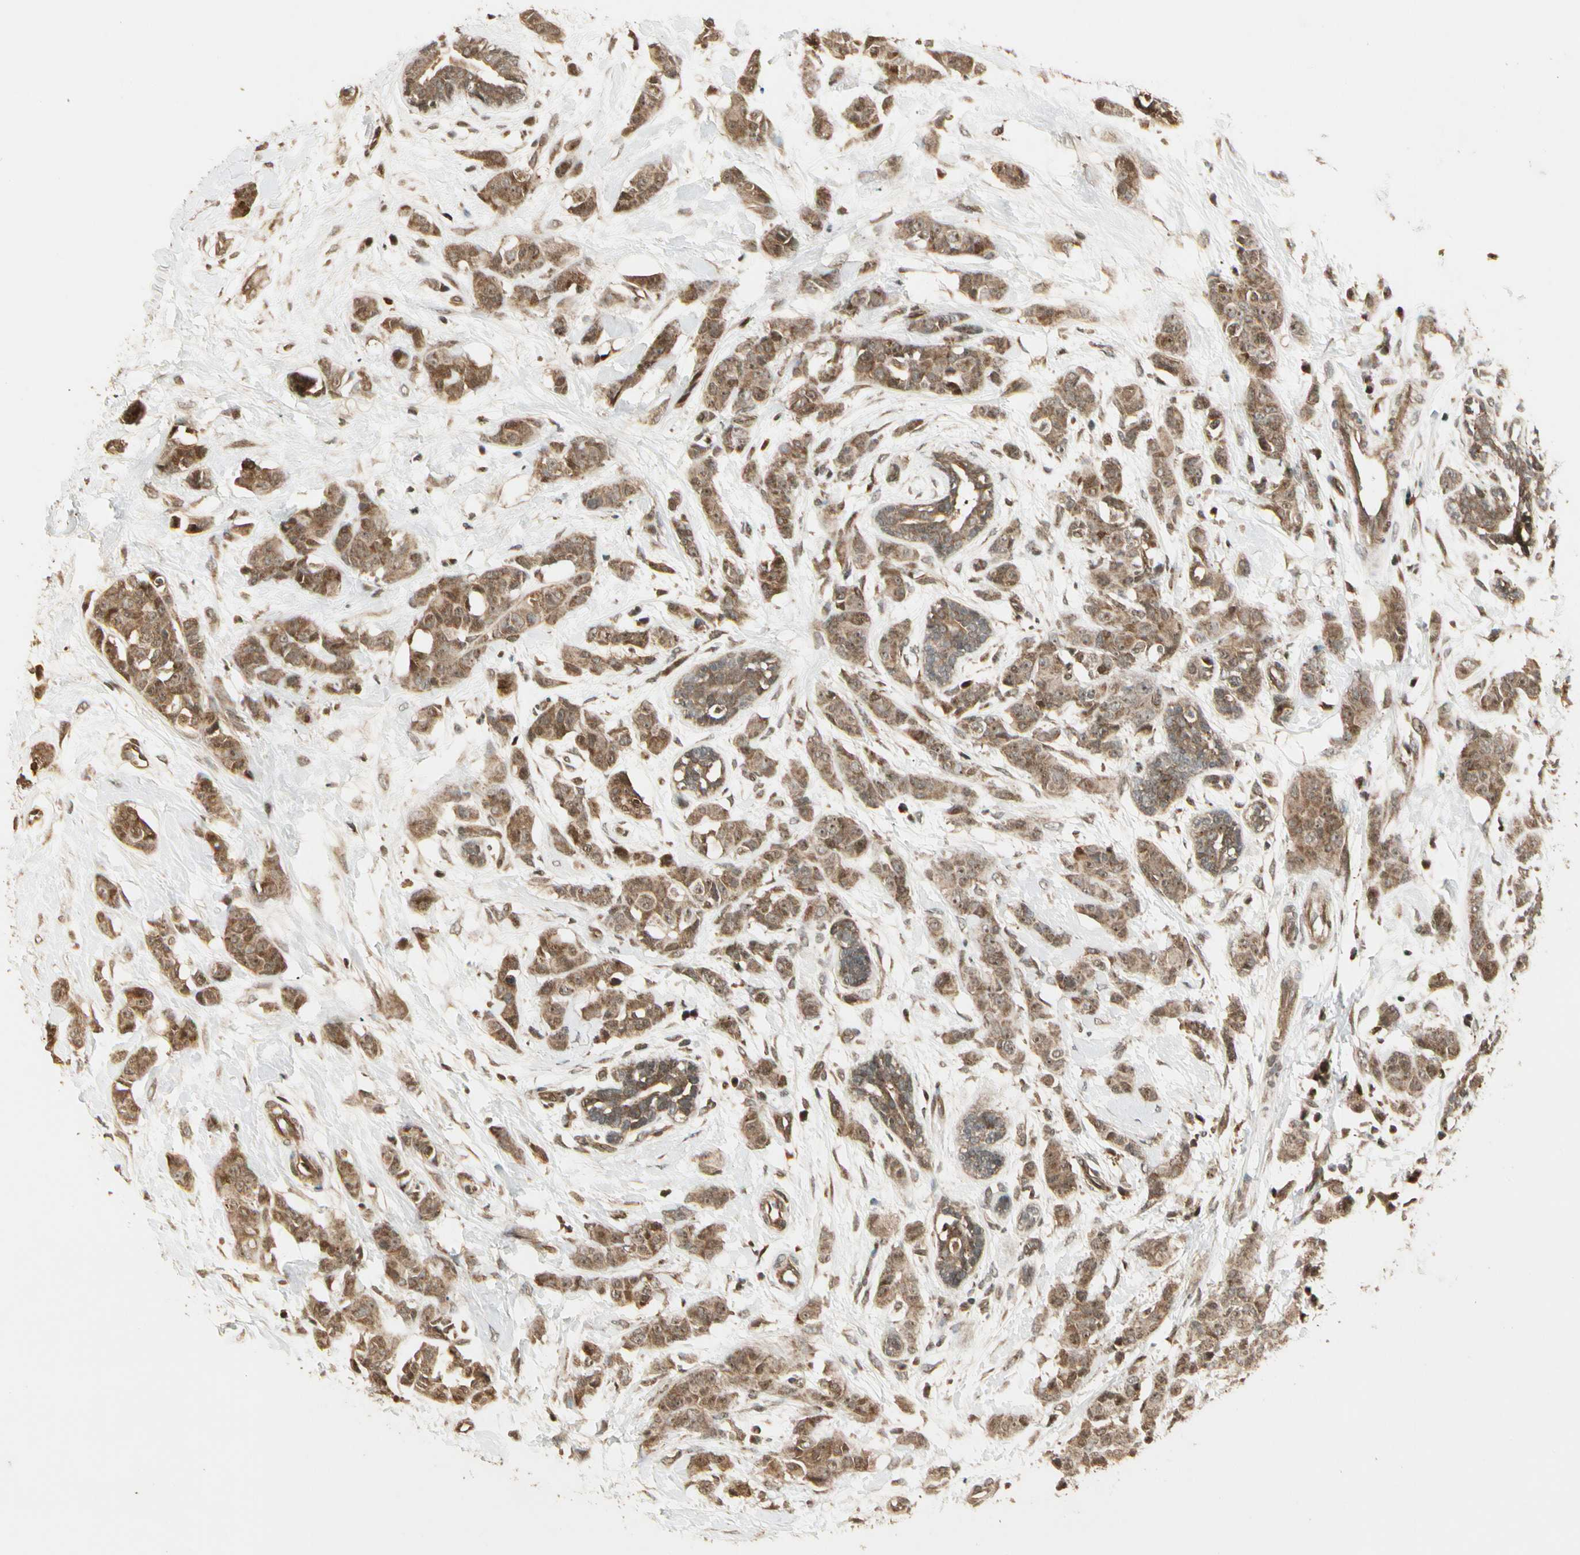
{"staining": {"intensity": "moderate", "quantity": ">75%", "location": "cytoplasmic/membranous"}, "tissue": "breast cancer", "cell_type": "Tumor cells", "image_type": "cancer", "snomed": [{"axis": "morphology", "description": "Normal tissue, NOS"}, {"axis": "morphology", "description": "Duct carcinoma"}, {"axis": "topography", "description": "Breast"}], "caption": "Tumor cells display medium levels of moderate cytoplasmic/membranous staining in about >75% of cells in human breast invasive ductal carcinoma.", "gene": "GLUL", "patient": {"sex": "female", "age": 40}}